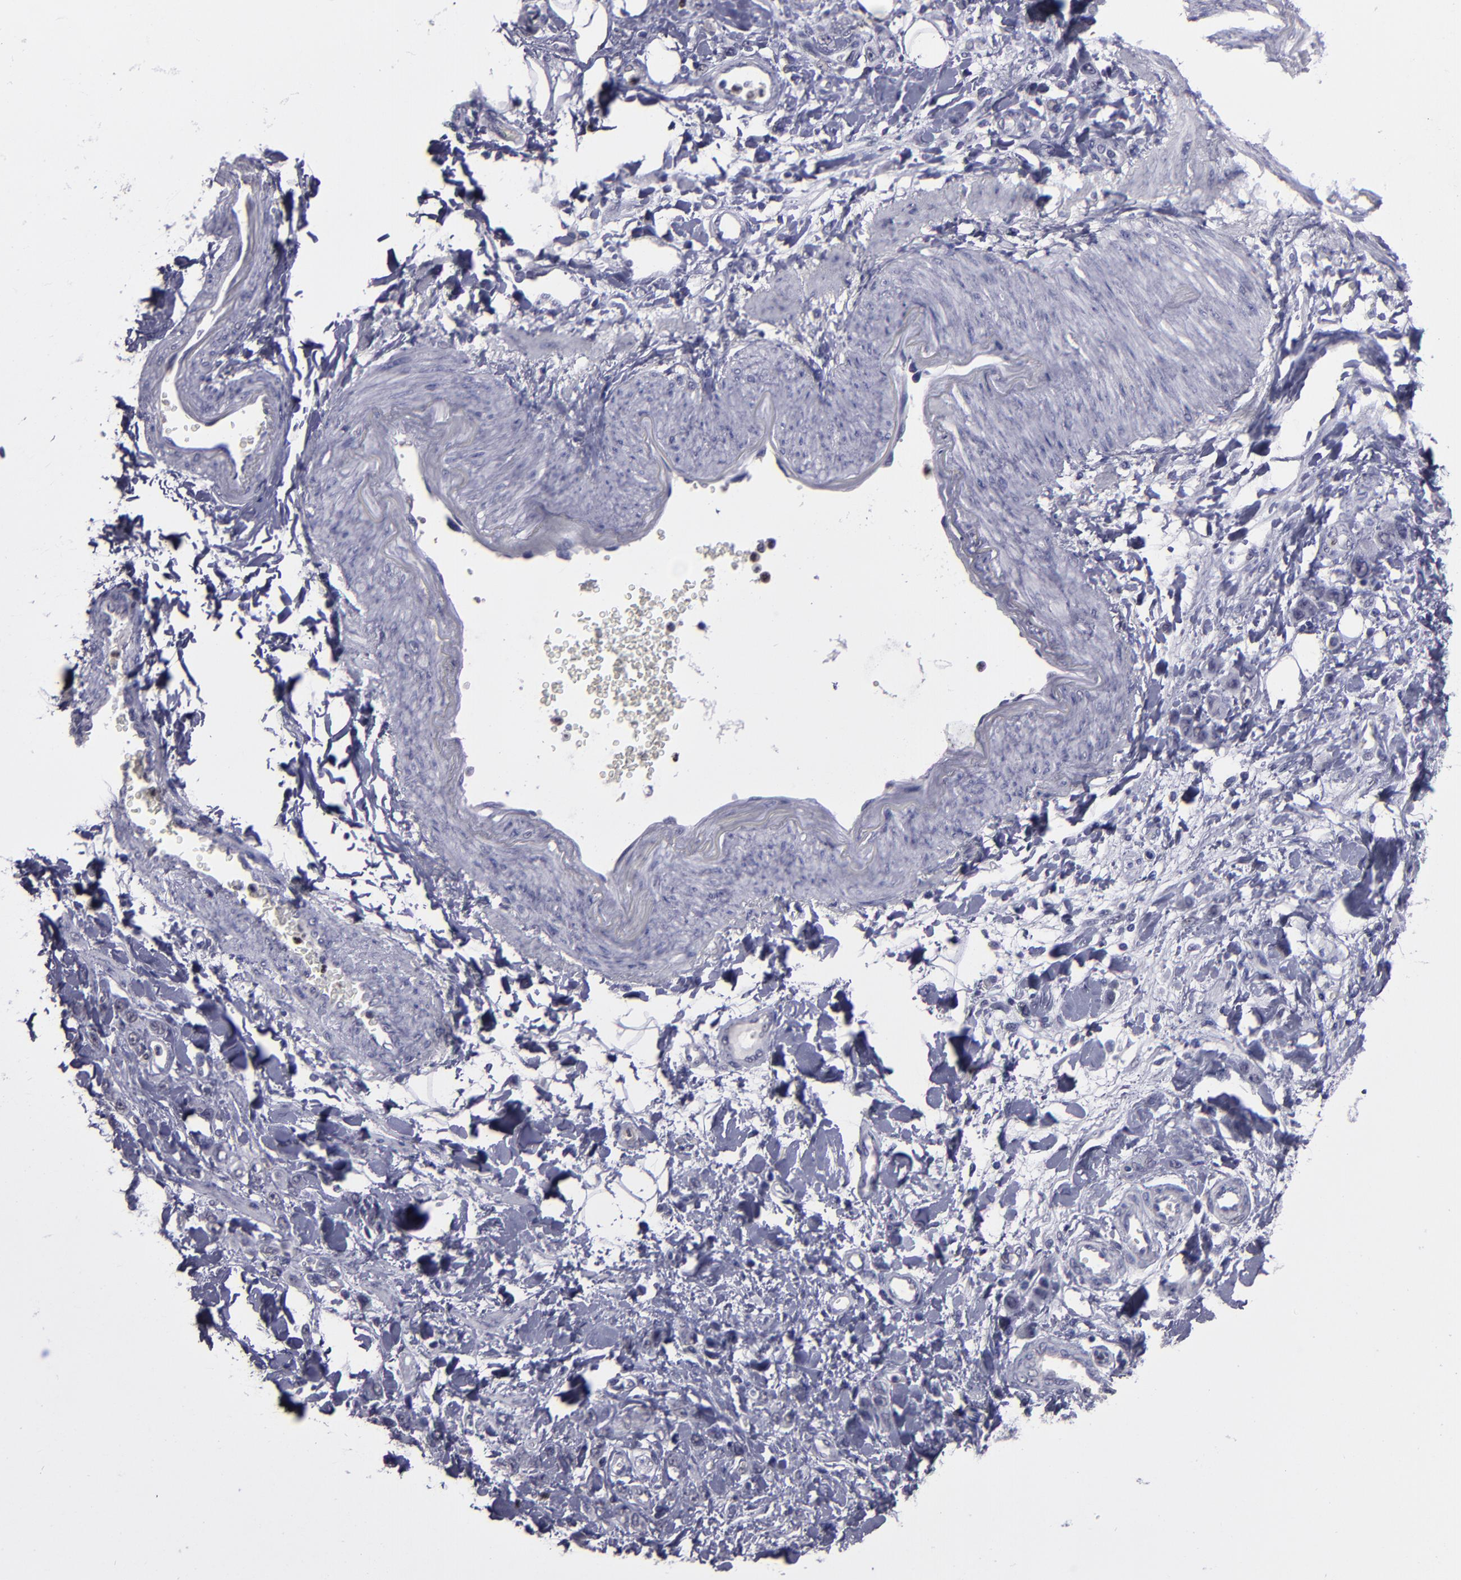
{"staining": {"intensity": "negative", "quantity": "none", "location": "none"}, "tissue": "stomach cancer", "cell_type": "Tumor cells", "image_type": "cancer", "snomed": [{"axis": "morphology", "description": "Normal tissue, NOS"}, {"axis": "morphology", "description": "Adenocarcinoma, NOS"}, {"axis": "topography", "description": "Stomach"}], "caption": "Tumor cells show no significant staining in stomach cancer.", "gene": "CEBPE", "patient": {"sex": "male", "age": 82}}